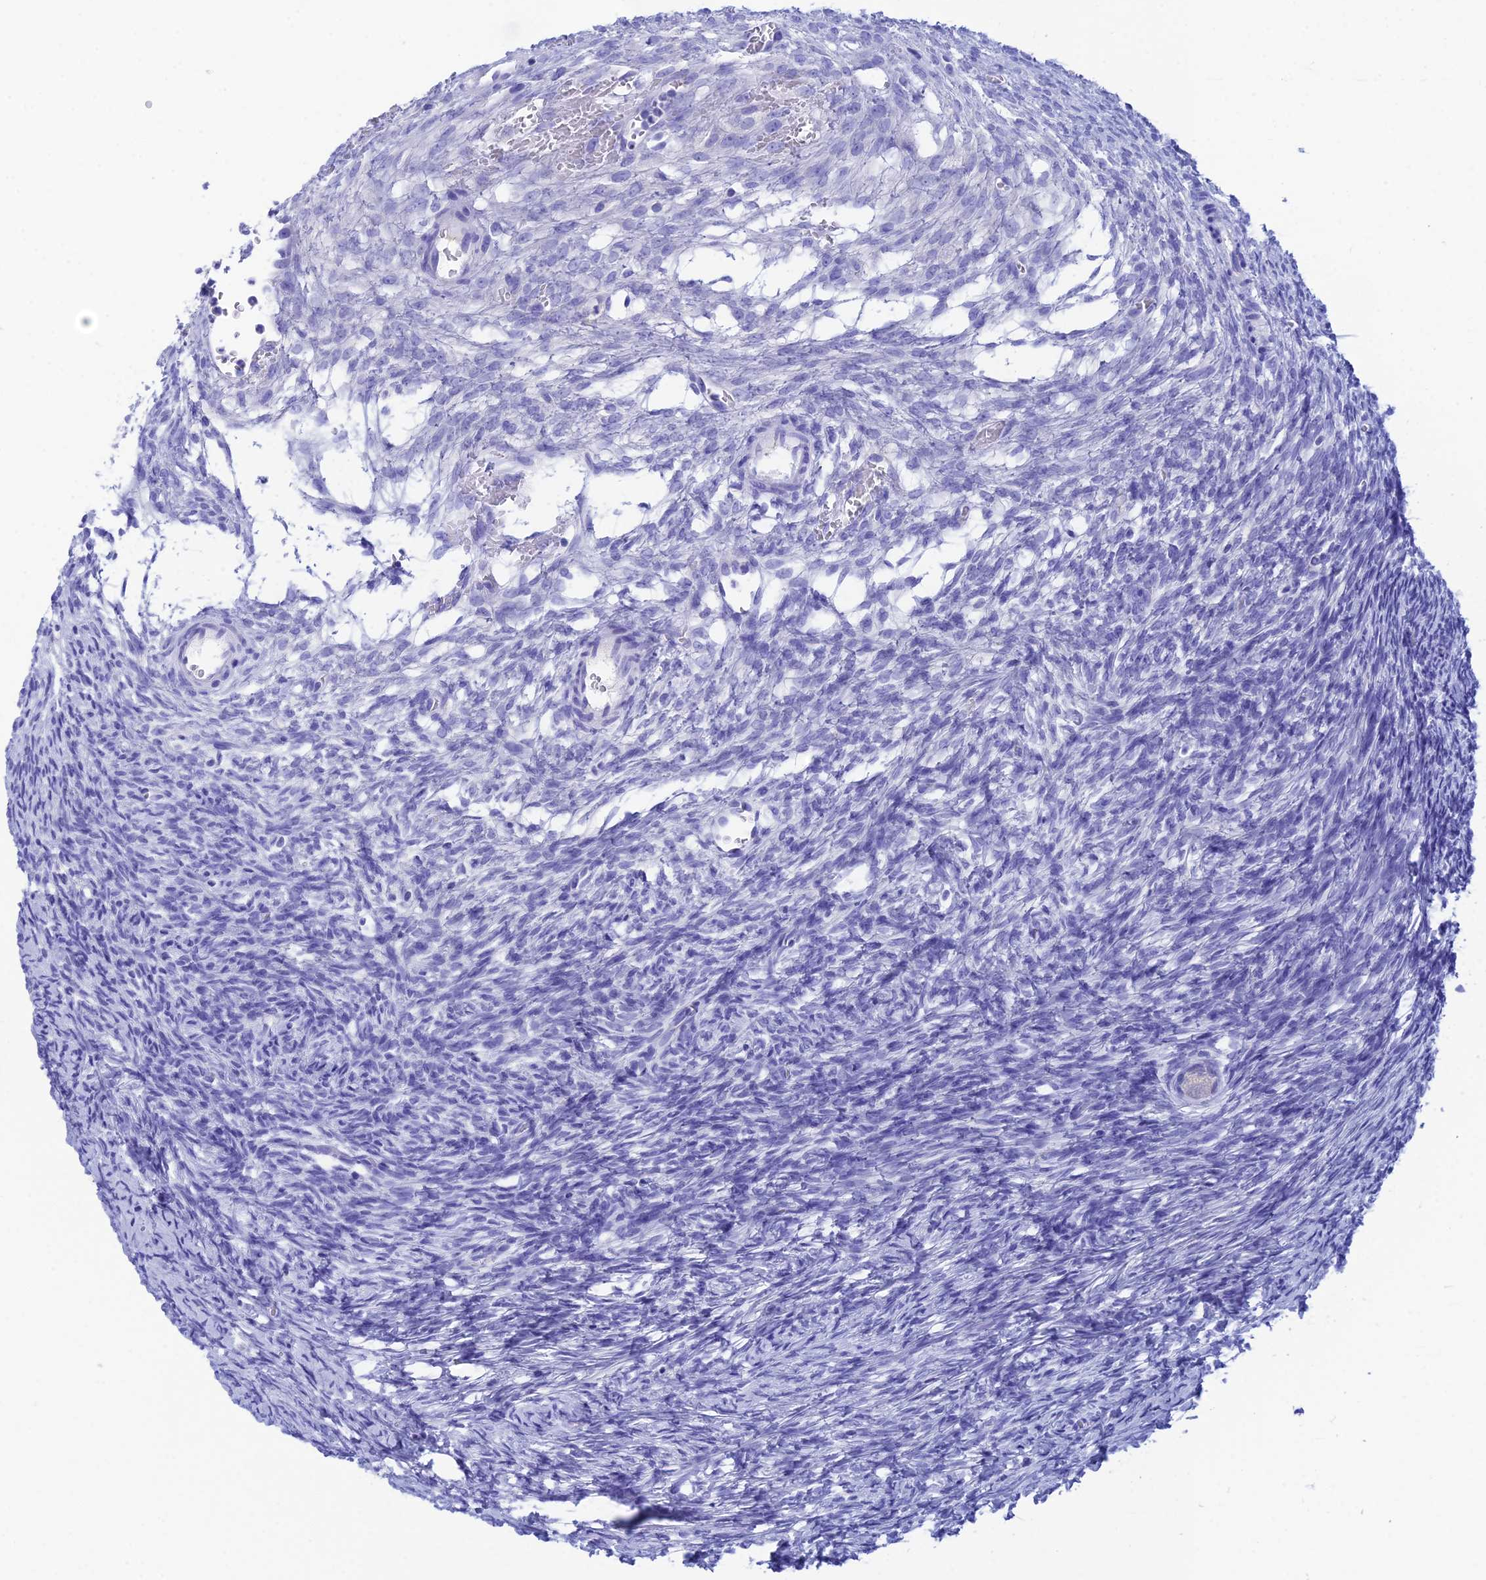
{"staining": {"intensity": "negative", "quantity": "none", "location": "none"}, "tissue": "ovary", "cell_type": "Follicle cells", "image_type": "normal", "snomed": [{"axis": "morphology", "description": "Normal tissue, NOS"}, {"axis": "topography", "description": "Ovary"}], "caption": "DAB immunohistochemical staining of unremarkable ovary reveals no significant positivity in follicle cells. (DAB (3,3'-diaminobenzidine) immunohistochemistry, high magnification).", "gene": "REG1A", "patient": {"sex": "female", "age": 39}}